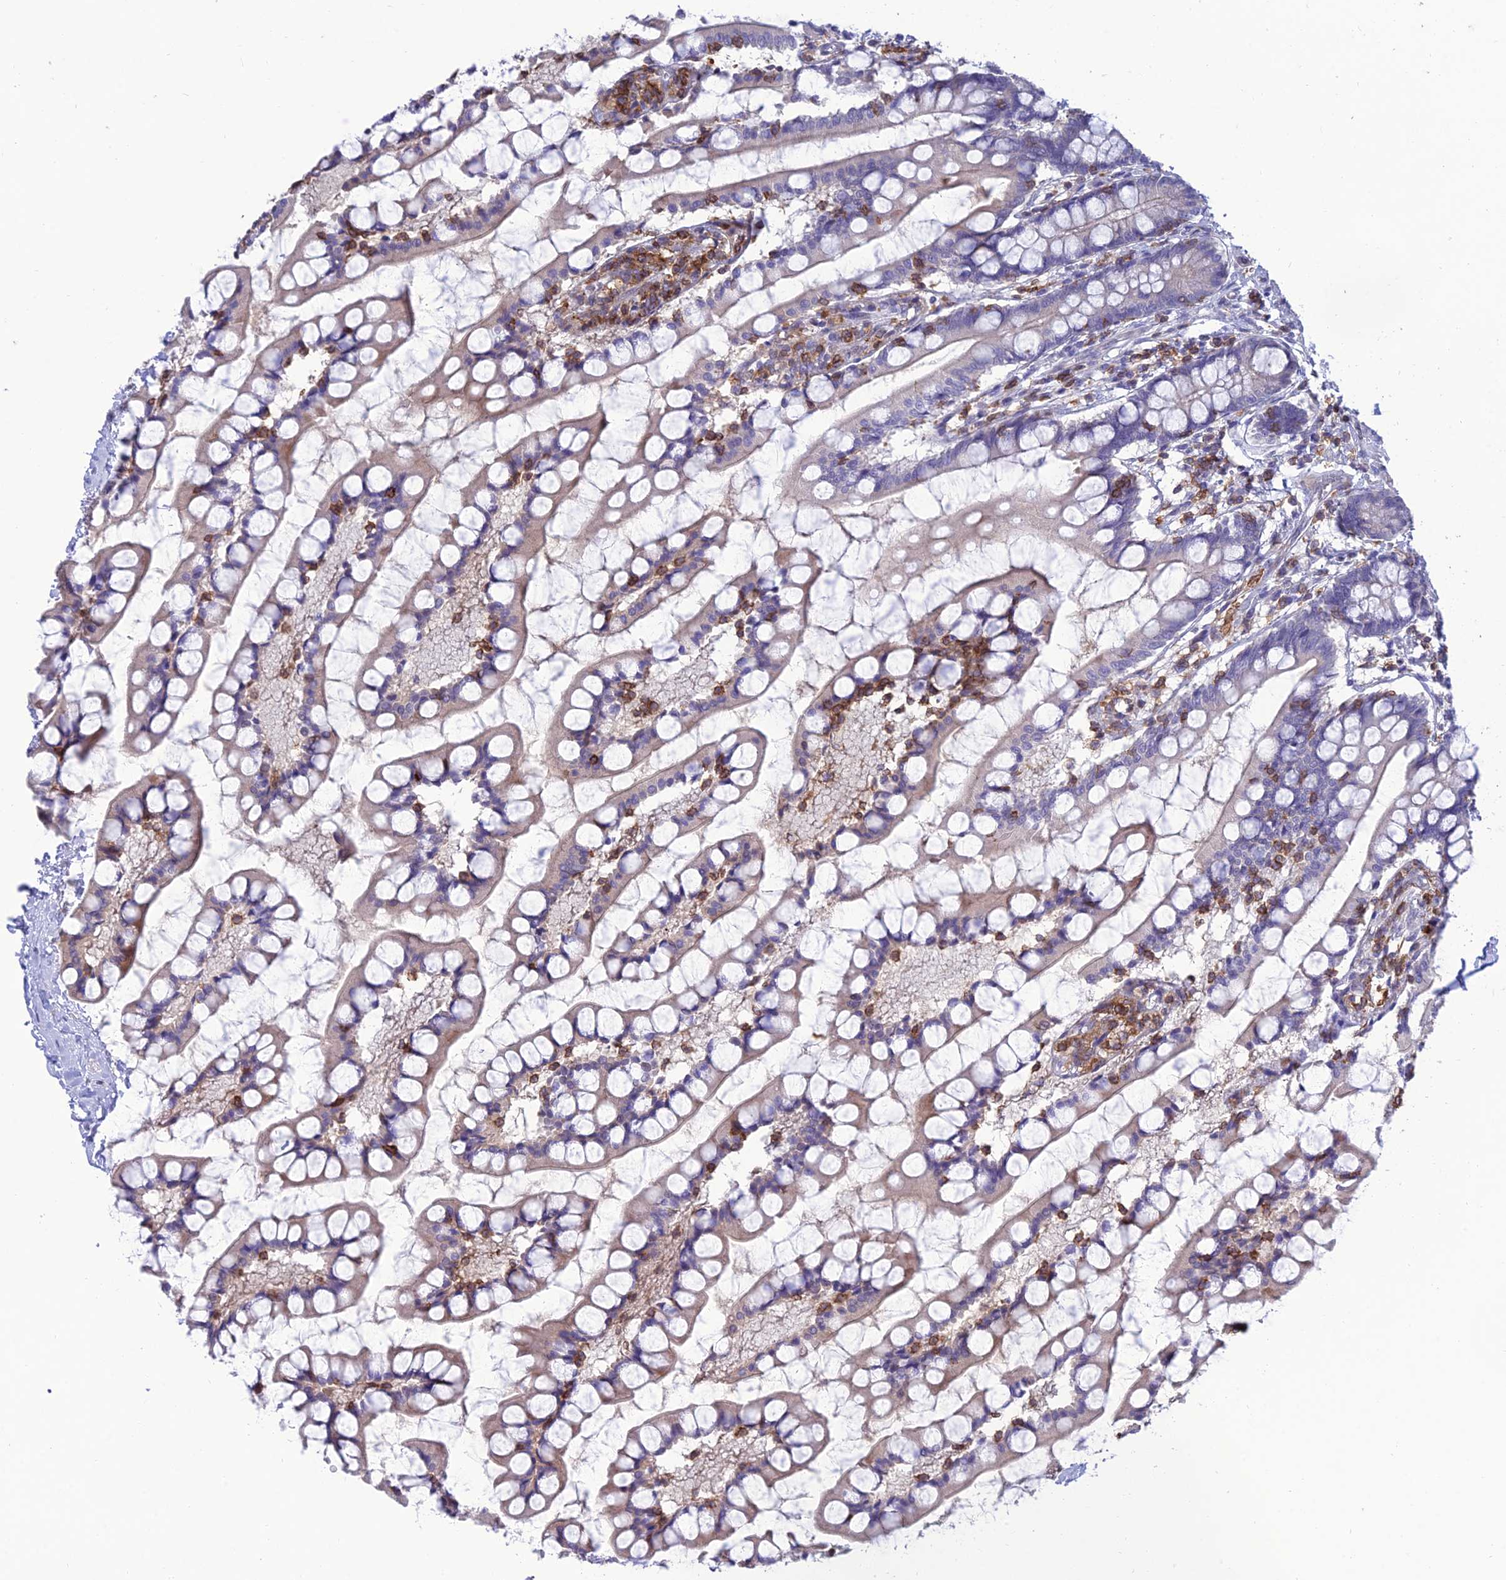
{"staining": {"intensity": "moderate", "quantity": "<25%", "location": "cytoplasmic/membranous"}, "tissue": "small intestine", "cell_type": "Glandular cells", "image_type": "normal", "snomed": [{"axis": "morphology", "description": "Normal tissue, NOS"}, {"axis": "topography", "description": "Small intestine"}], "caption": "Moderate cytoplasmic/membranous protein expression is appreciated in about <25% of glandular cells in small intestine. The staining was performed using DAB, with brown indicating positive protein expression. Nuclei are stained blue with hematoxylin.", "gene": "FAM76A", "patient": {"sex": "male", "age": 52}}